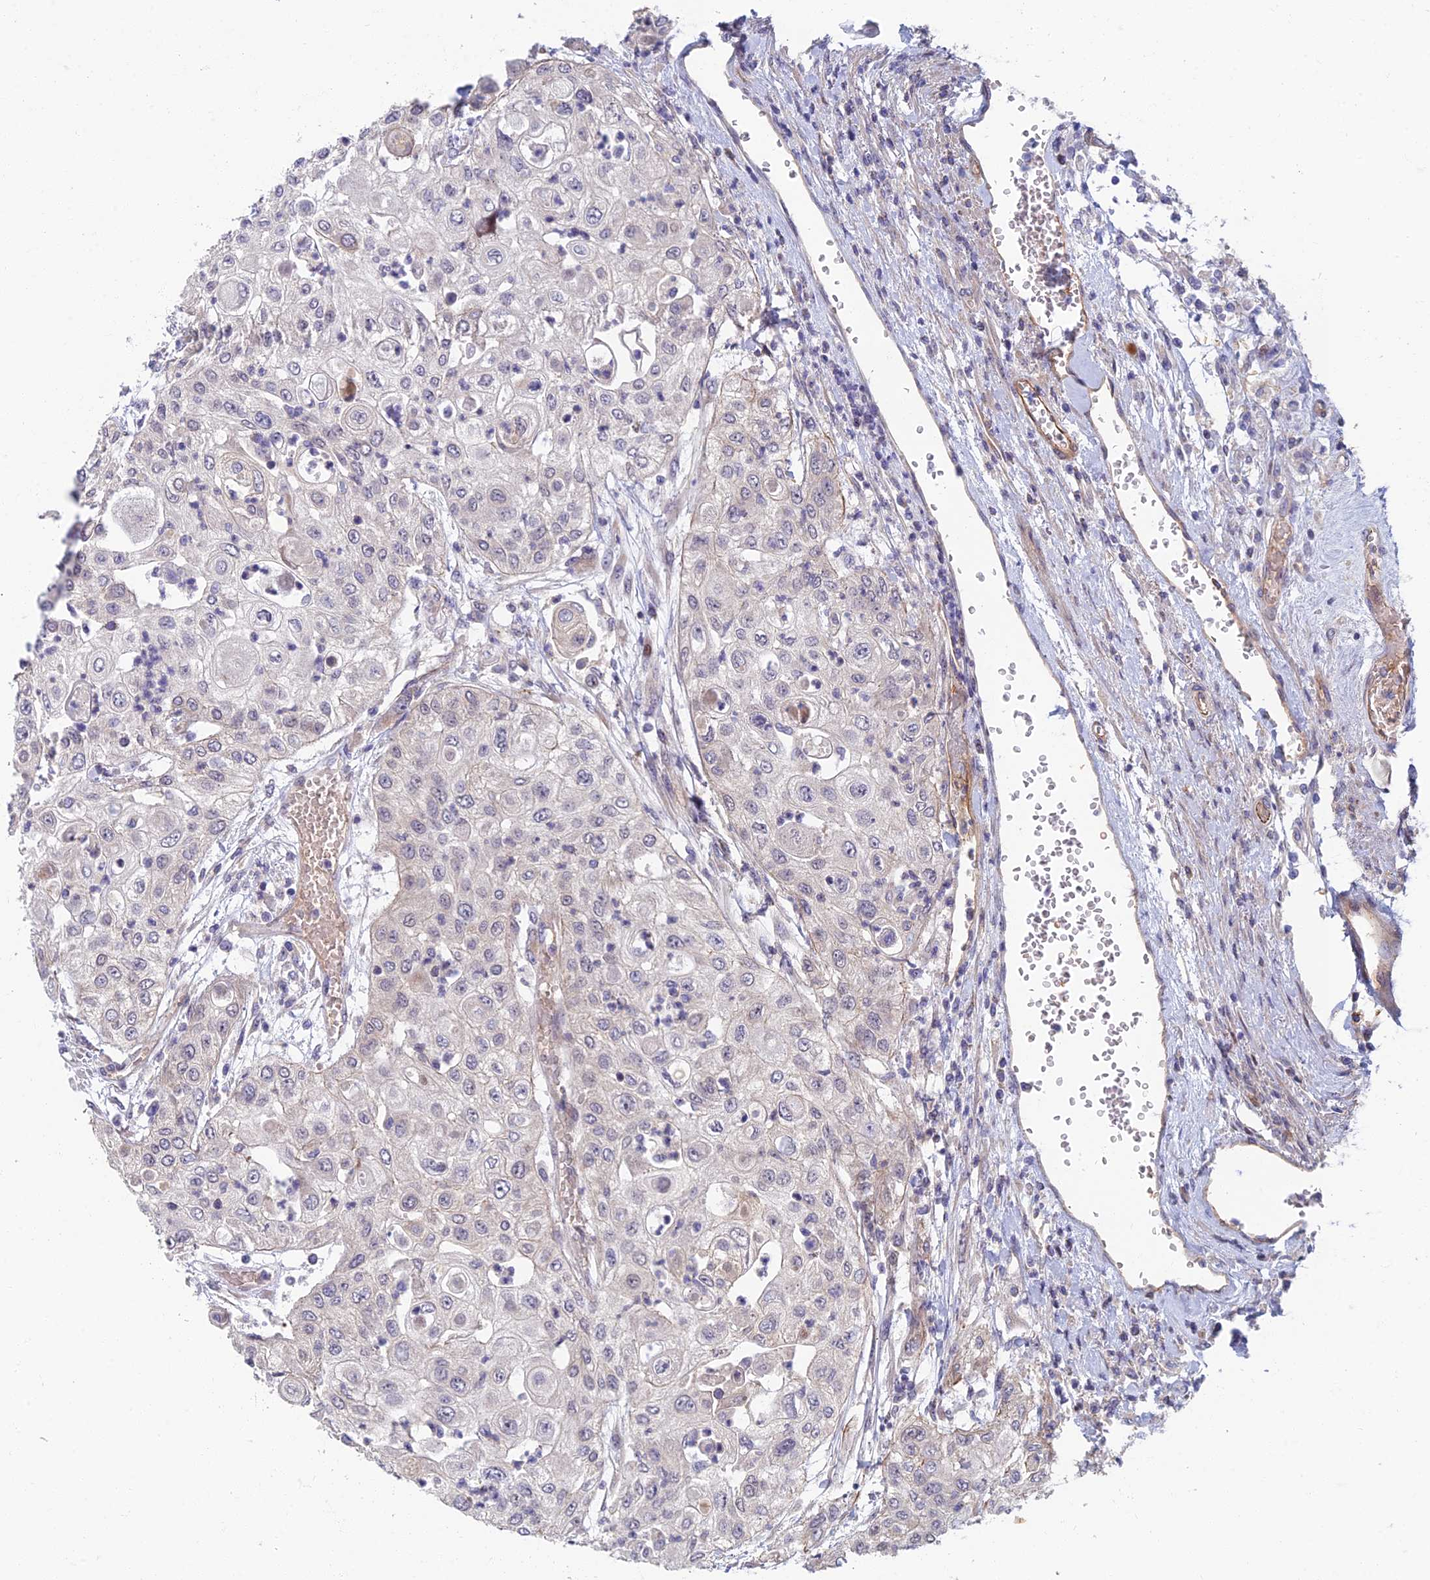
{"staining": {"intensity": "negative", "quantity": "none", "location": "none"}, "tissue": "urothelial cancer", "cell_type": "Tumor cells", "image_type": "cancer", "snomed": [{"axis": "morphology", "description": "Urothelial carcinoma, High grade"}, {"axis": "topography", "description": "Urinary bladder"}], "caption": "DAB immunohistochemical staining of human urothelial cancer displays no significant staining in tumor cells. (DAB (3,3'-diaminobenzidine) IHC visualized using brightfield microscopy, high magnification).", "gene": "RHBDL2", "patient": {"sex": "female", "age": 79}}